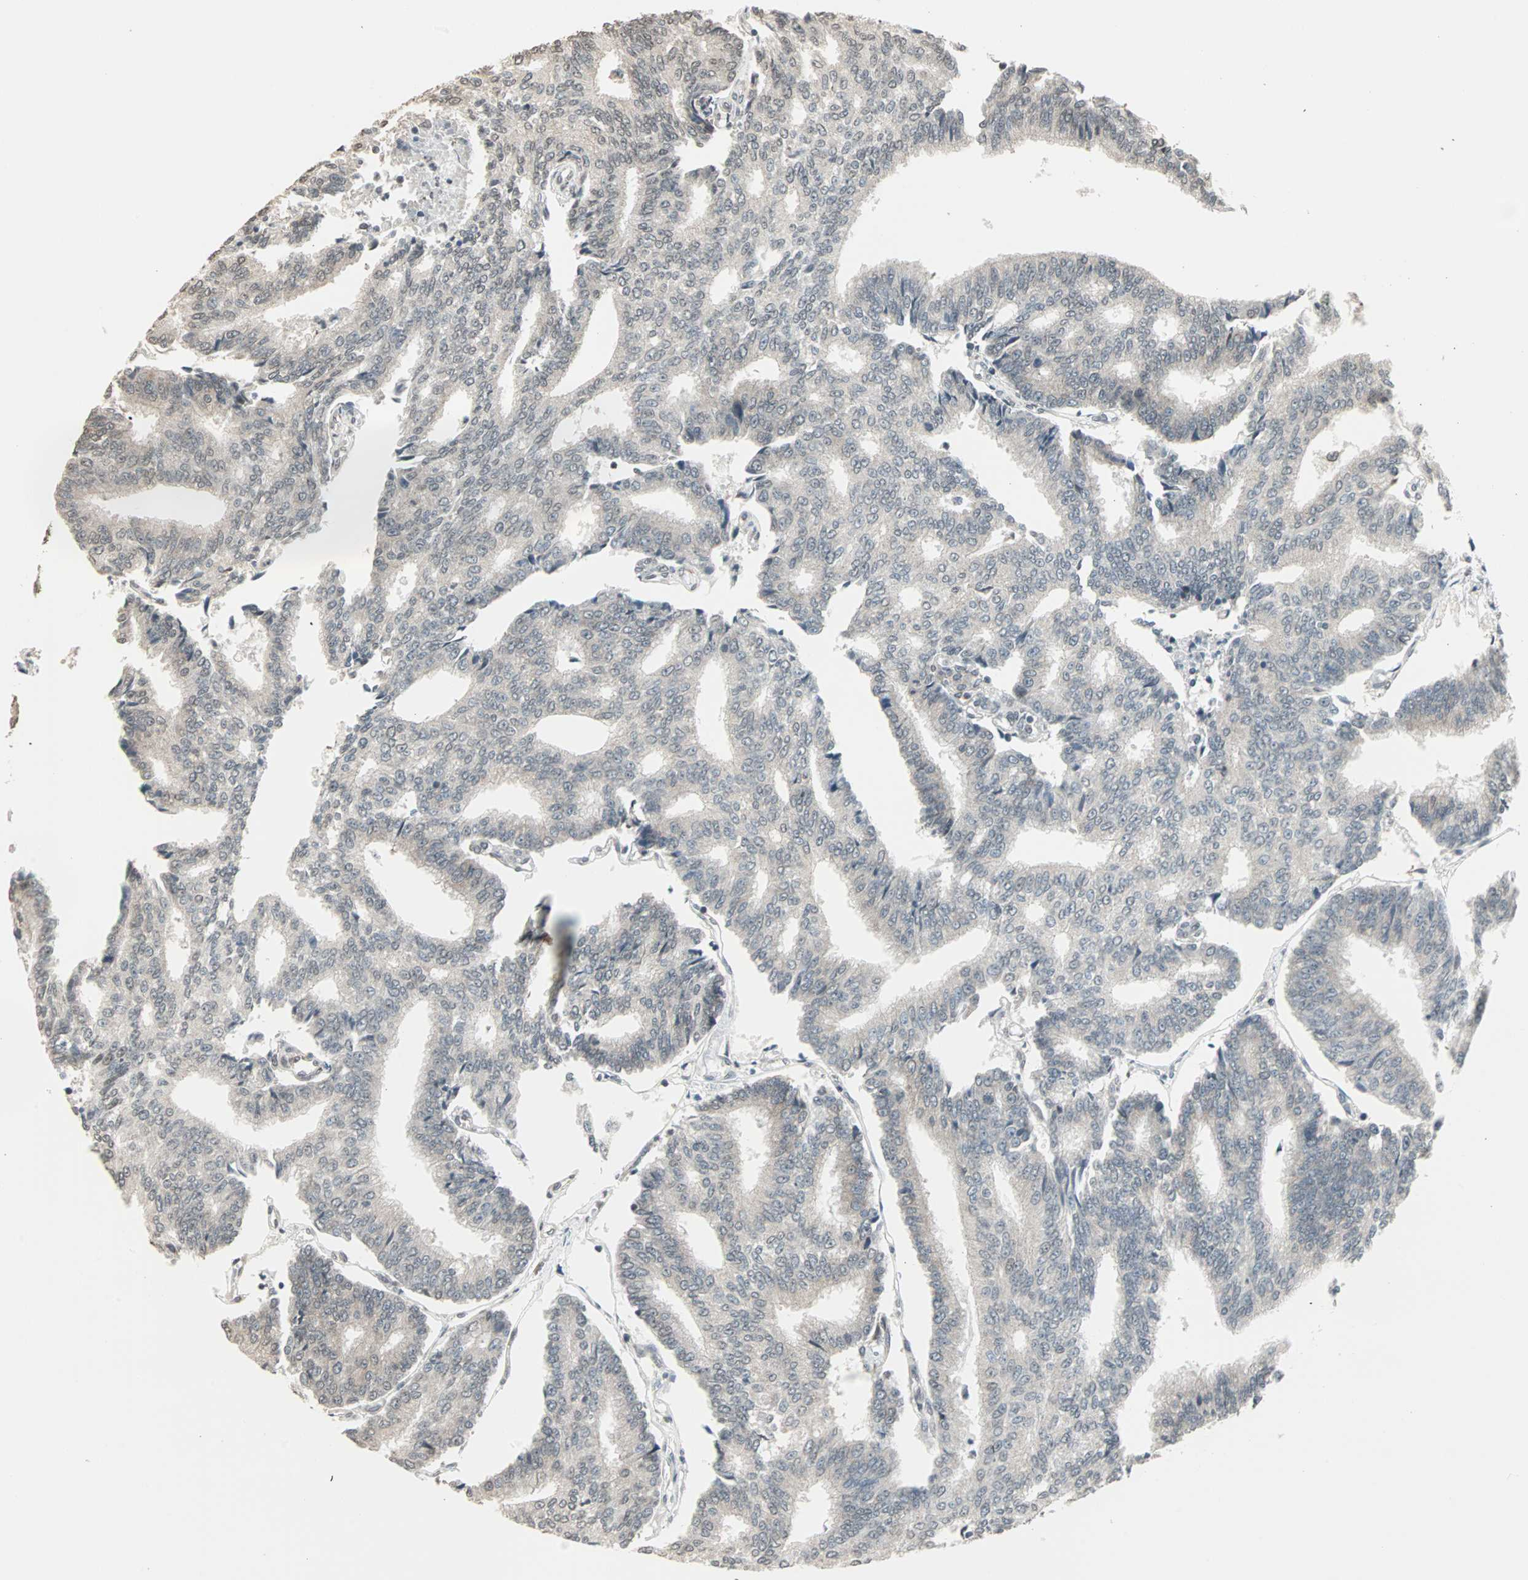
{"staining": {"intensity": "weak", "quantity": "<25%", "location": "cytoplasmic/membranous,nuclear"}, "tissue": "prostate cancer", "cell_type": "Tumor cells", "image_type": "cancer", "snomed": [{"axis": "morphology", "description": "Adenocarcinoma, High grade"}, {"axis": "topography", "description": "Prostate"}], "caption": "Human prostate cancer stained for a protein using IHC shows no positivity in tumor cells.", "gene": "CBLC", "patient": {"sex": "male", "age": 55}}